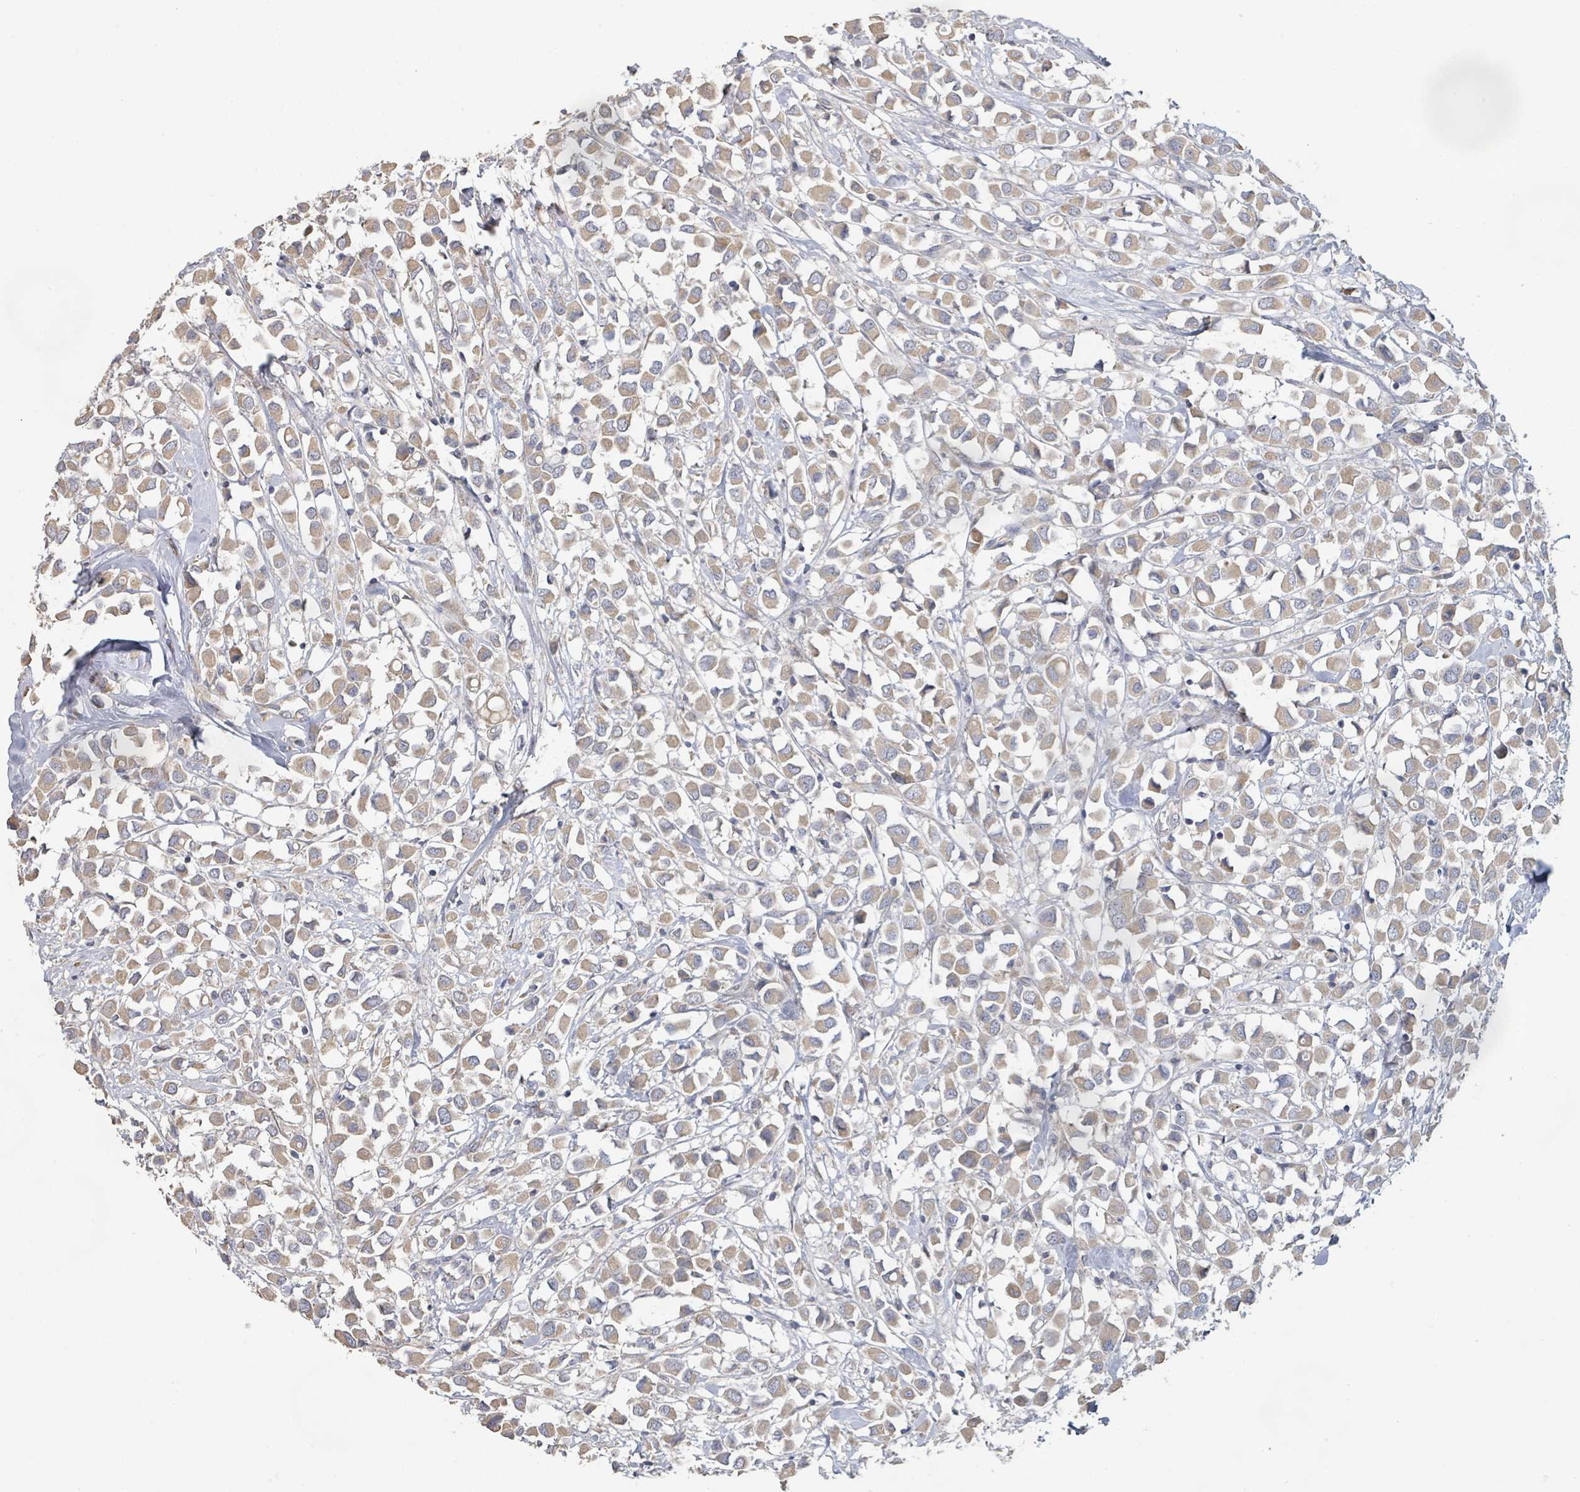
{"staining": {"intensity": "moderate", "quantity": ">75%", "location": "cytoplasmic/membranous"}, "tissue": "breast cancer", "cell_type": "Tumor cells", "image_type": "cancer", "snomed": [{"axis": "morphology", "description": "Duct carcinoma"}, {"axis": "topography", "description": "Breast"}], "caption": "A brown stain shows moderate cytoplasmic/membranous expression of a protein in breast cancer tumor cells.", "gene": "KCNS2", "patient": {"sex": "female", "age": 61}}